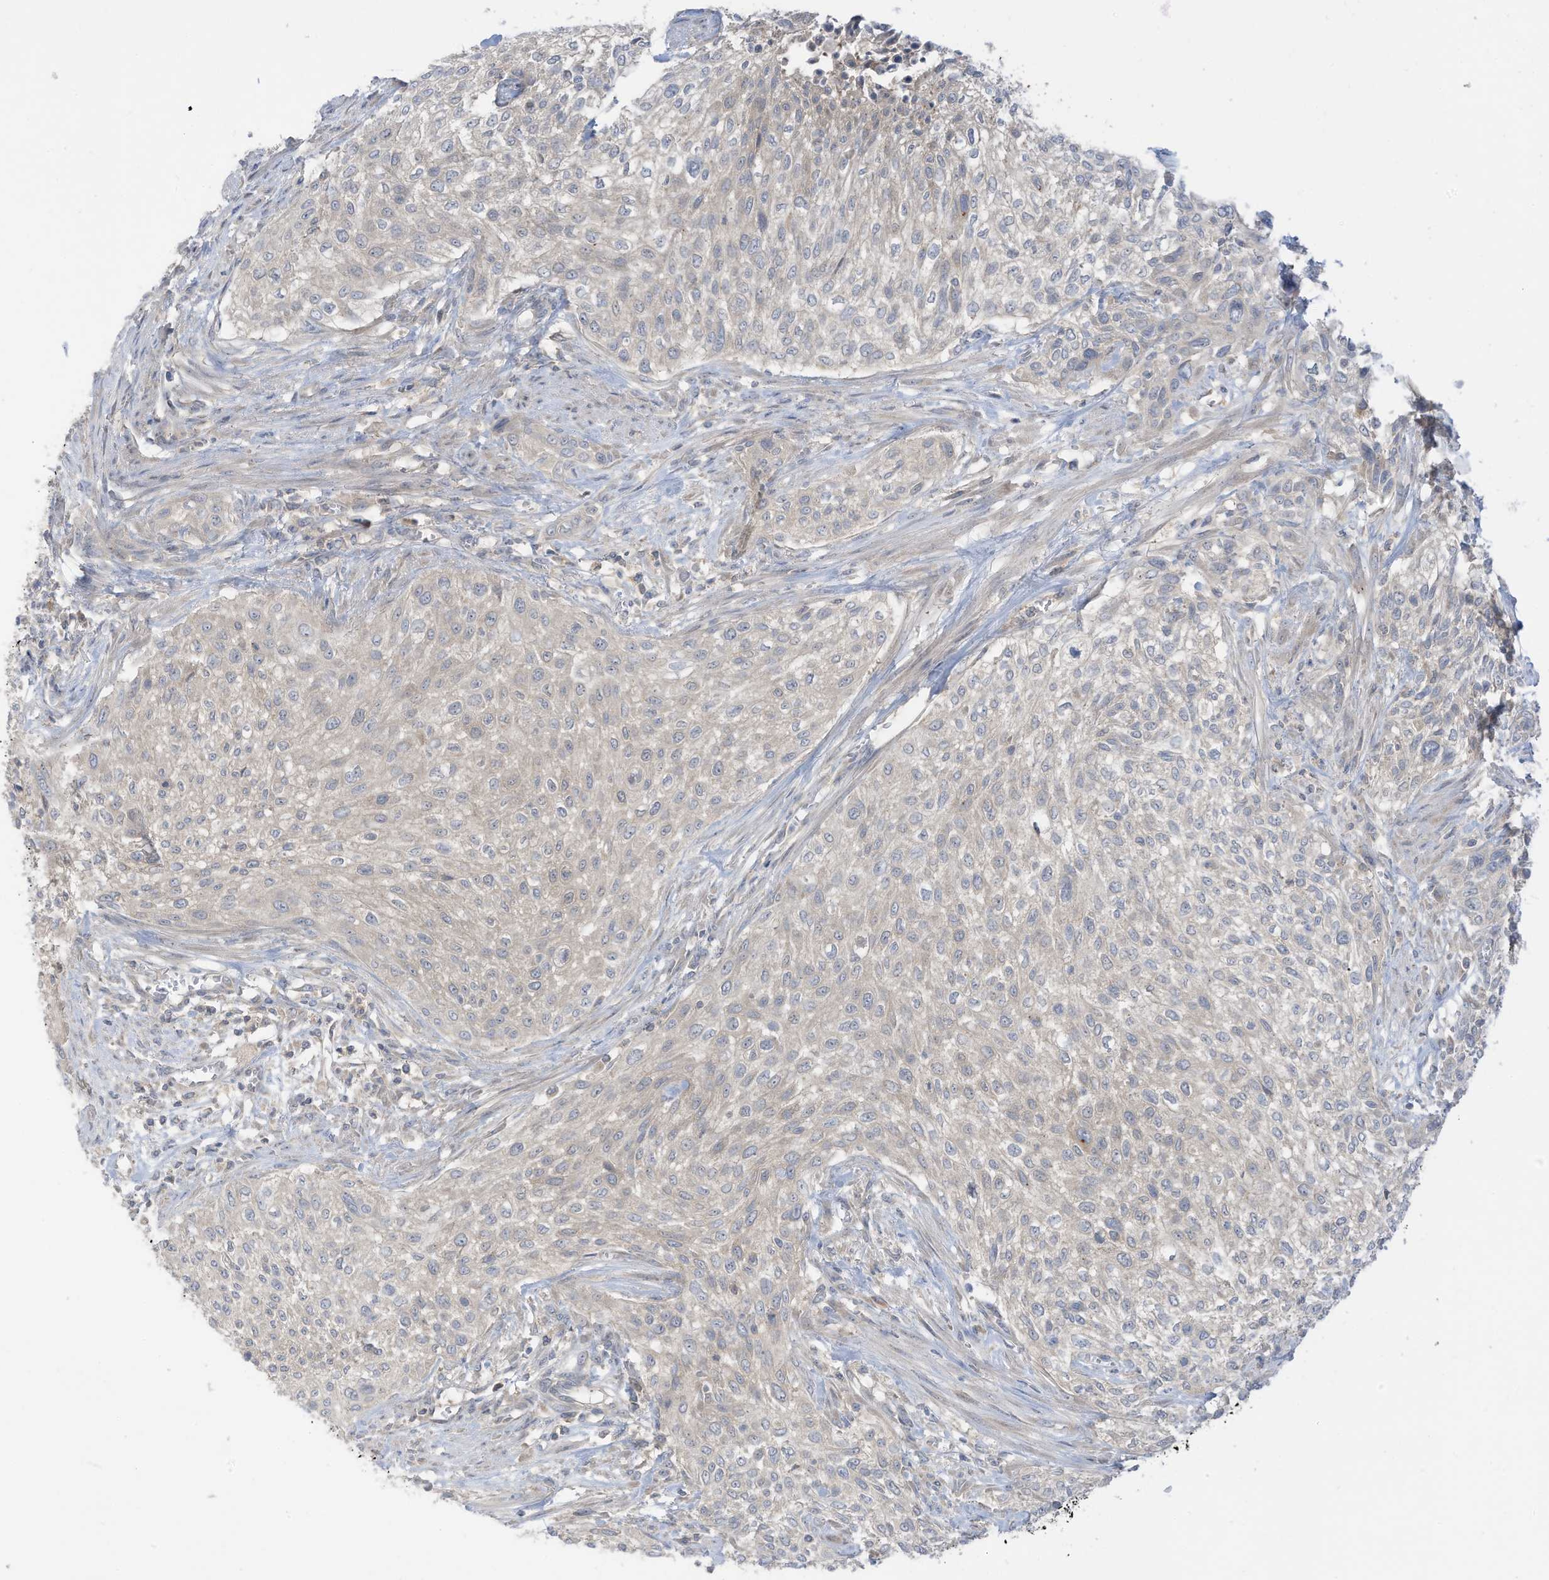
{"staining": {"intensity": "negative", "quantity": "none", "location": "none"}, "tissue": "urothelial cancer", "cell_type": "Tumor cells", "image_type": "cancer", "snomed": [{"axis": "morphology", "description": "Urothelial carcinoma, High grade"}, {"axis": "topography", "description": "Urinary bladder"}], "caption": "A photomicrograph of human high-grade urothelial carcinoma is negative for staining in tumor cells. The staining is performed using DAB brown chromogen with nuclei counter-stained in using hematoxylin.", "gene": "LRRN2", "patient": {"sex": "male", "age": 35}}